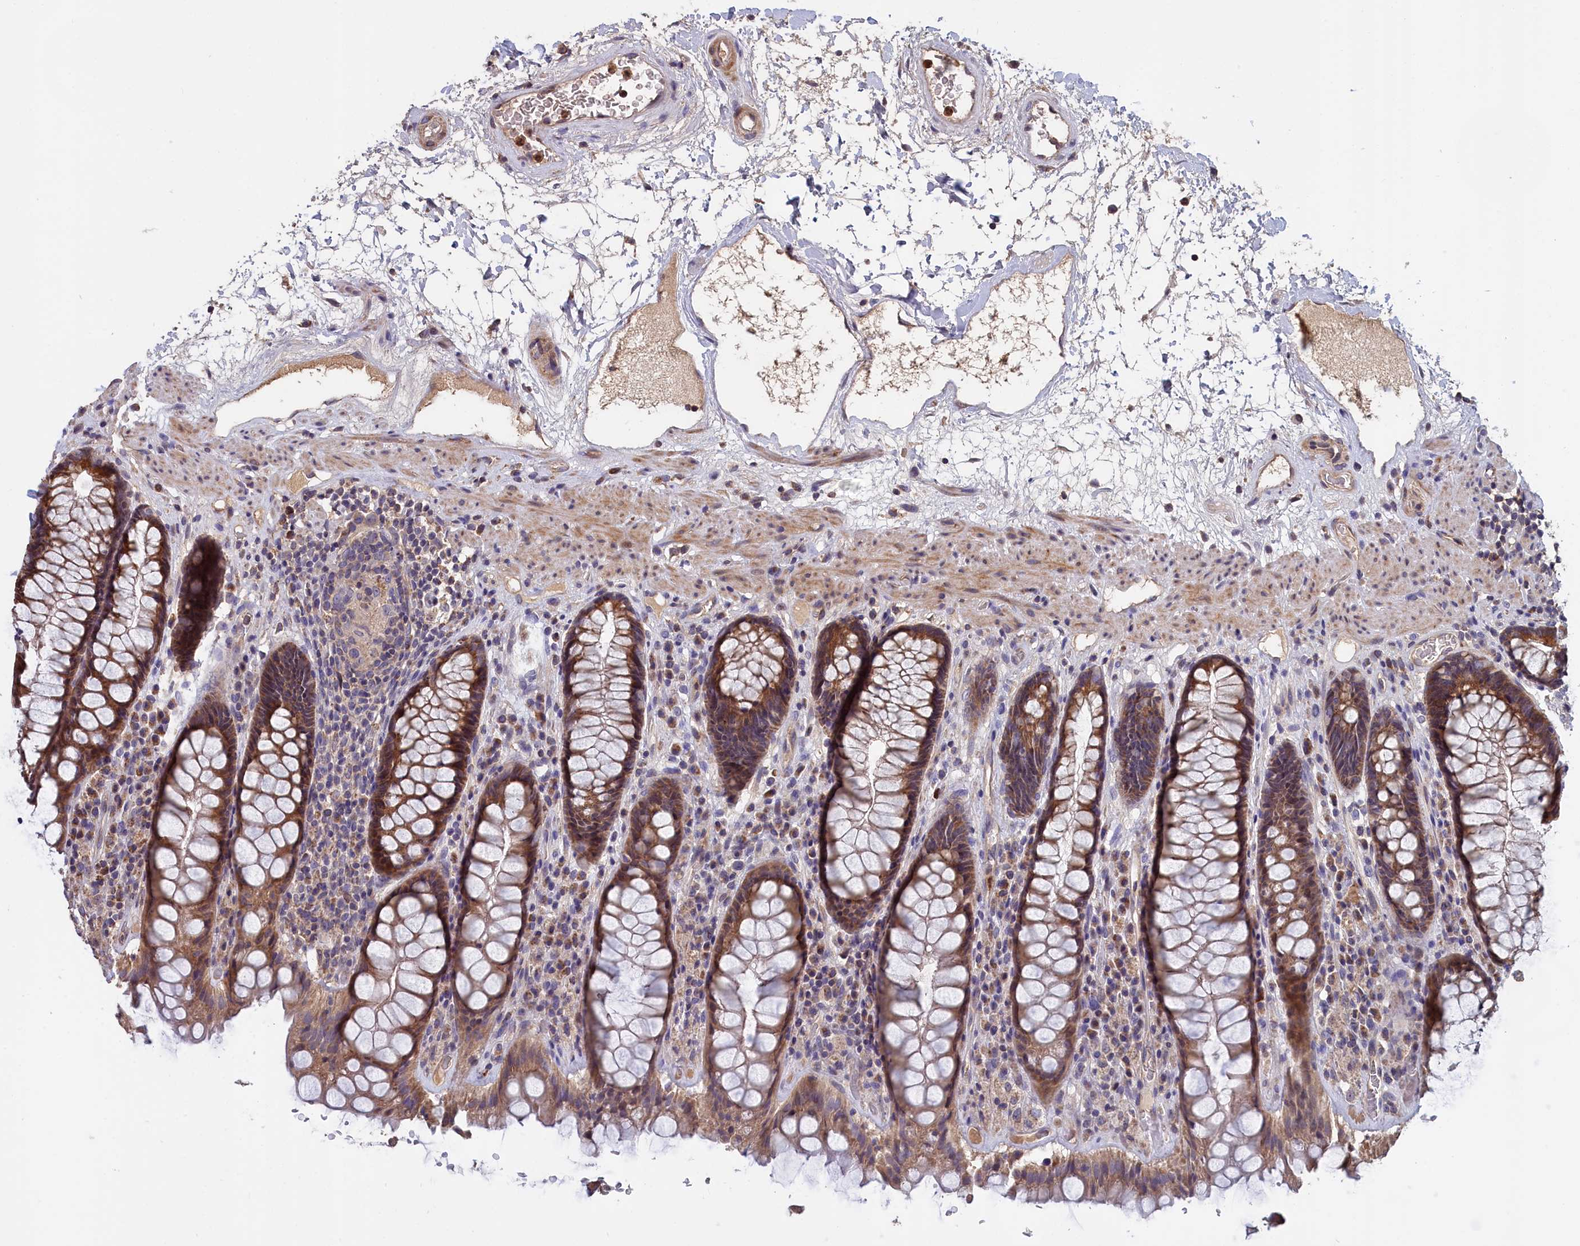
{"staining": {"intensity": "moderate", "quantity": ">75%", "location": "cytoplasmic/membranous"}, "tissue": "rectum", "cell_type": "Glandular cells", "image_type": "normal", "snomed": [{"axis": "morphology", "description": "Normal tissue, NOS"}, {"axis": "topography", "description": "Rectum"}], "caption": "High-magnification brightfield microscopy of normal rectum stained with DAB (3,3'-diaminobenzidine) (brown) and counterstained with hematoxylin (blue). glandular cells exhibit moderate cytoplasmic/membranous positivity is seen in approximately>75% of cells.", "gene": "EPB41L4B", "patient": {"sex": "male", "age": 64}}